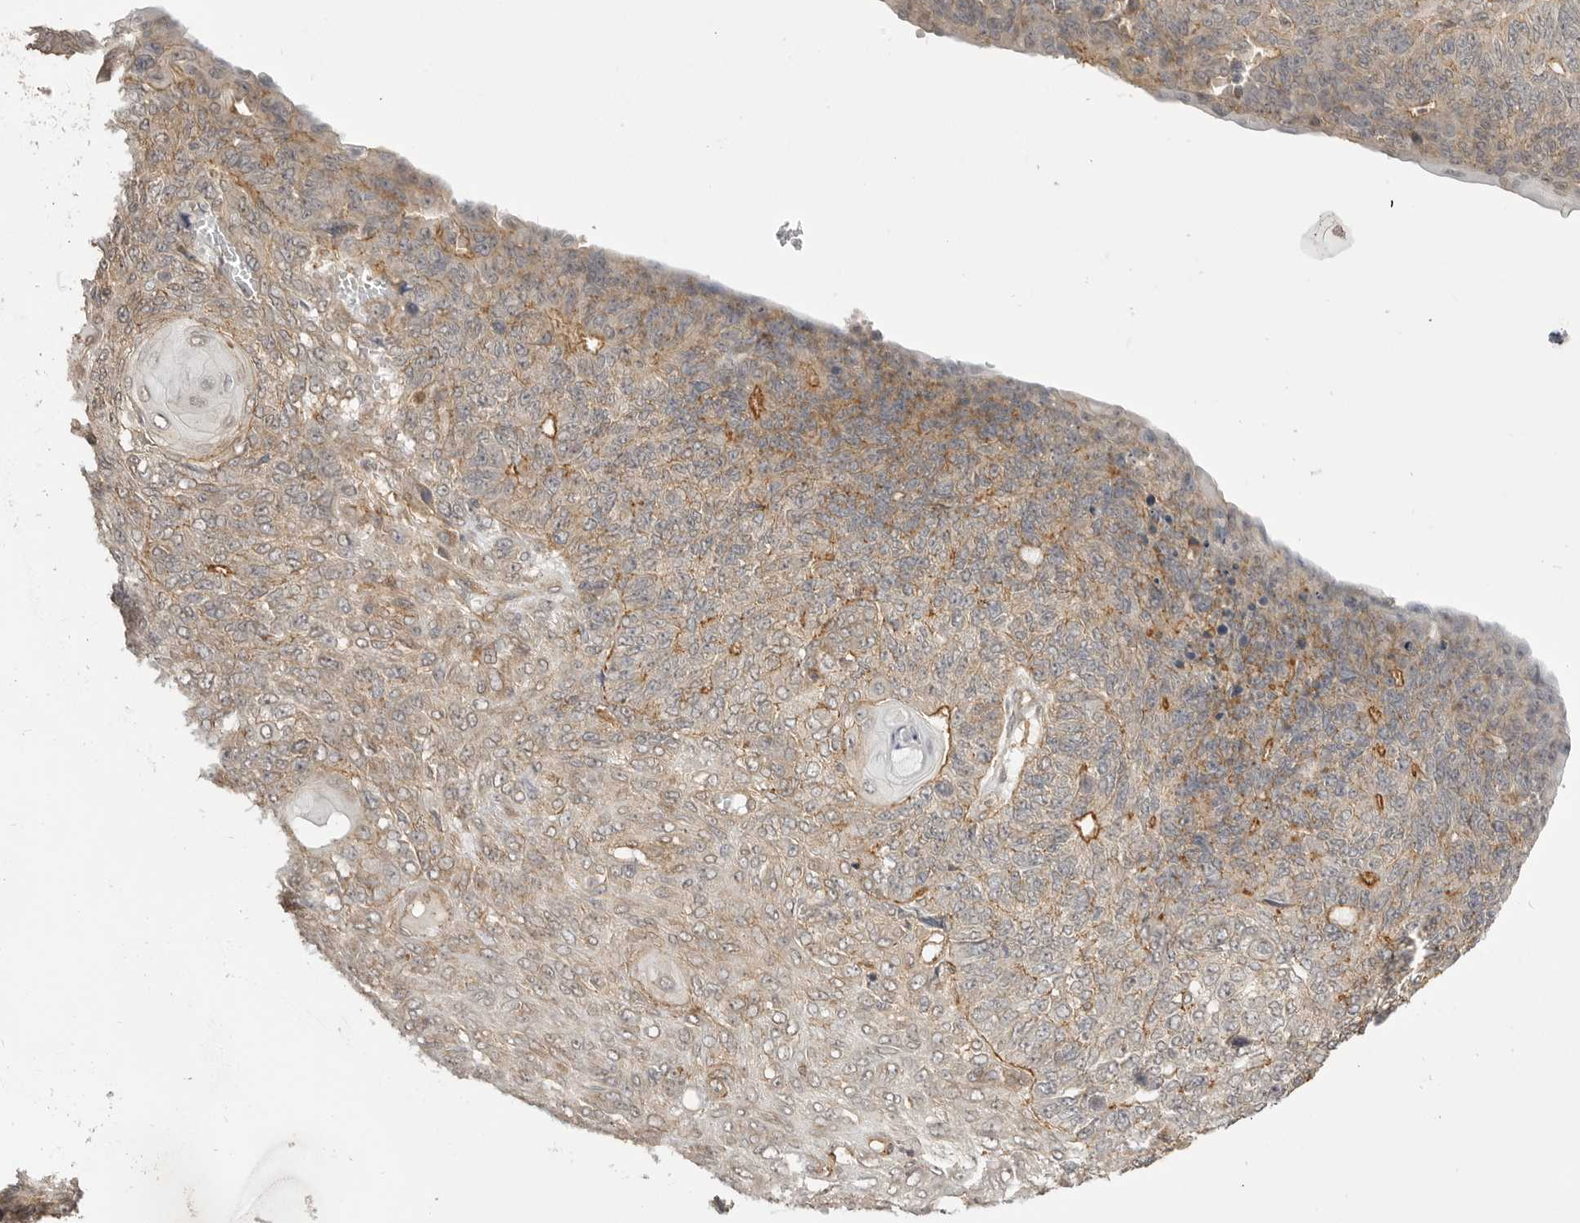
{"staining": {"intensity": "moderate", "quantity": "<25%", "location": "cytoplasmic/membranous"}, "tissue": "endometrial cancer", "cell_type": "Tumor cells", "image_type": "cancer", "snomed": [{"axis": "morphology", "description": "Adenocarcinoma, NOS"}, {"axis": "topography", "description": "Endometrium"}], "caption": "Protein analysis of adenocarcinoma (endometrial) tissue shows moderate cytoplasmic/membranous positivity in approximately <25% of tumor cells.", "gene": "GPC2", "patient": {"sex": "female", "age": 32}}